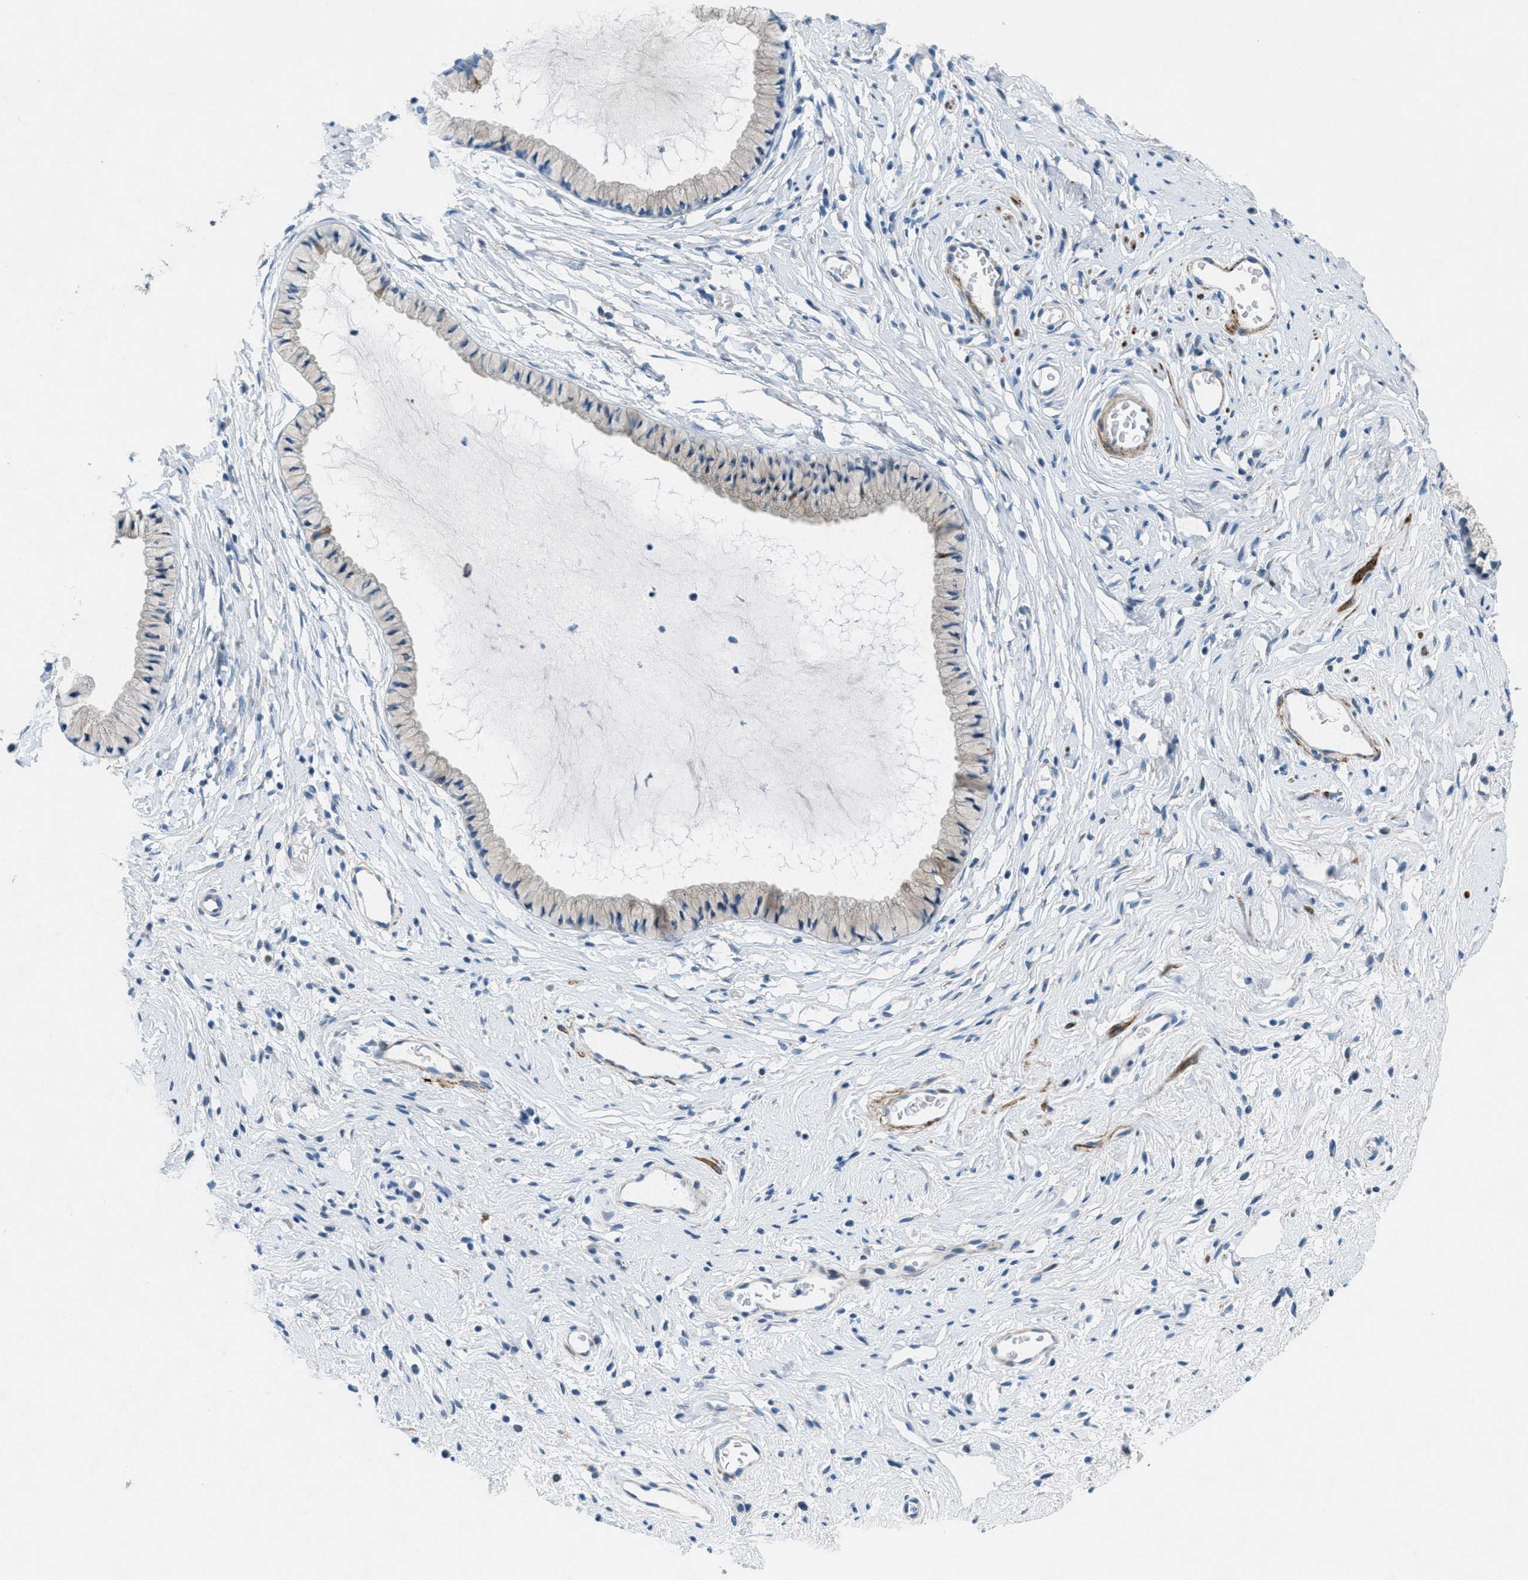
{"staining": {"intensity": "negative", "quantity": "none", "location": "none"}, "tissue": "cervix", "cell_type": "Glandular cells", "image_type": "normal", "snomed": [{"axis": "morphology", "description": "Normal tissue, NOS"}, {"axis": "topography", "description": "Cervix"}], "caption": "Immunohistochemistry (IHC) image of normal human cervix stained for a protein (brown), which displays no positivity in glandular cells.", "gene": "MFSD13A", "patient": {"sex": "female", "age": 77}}